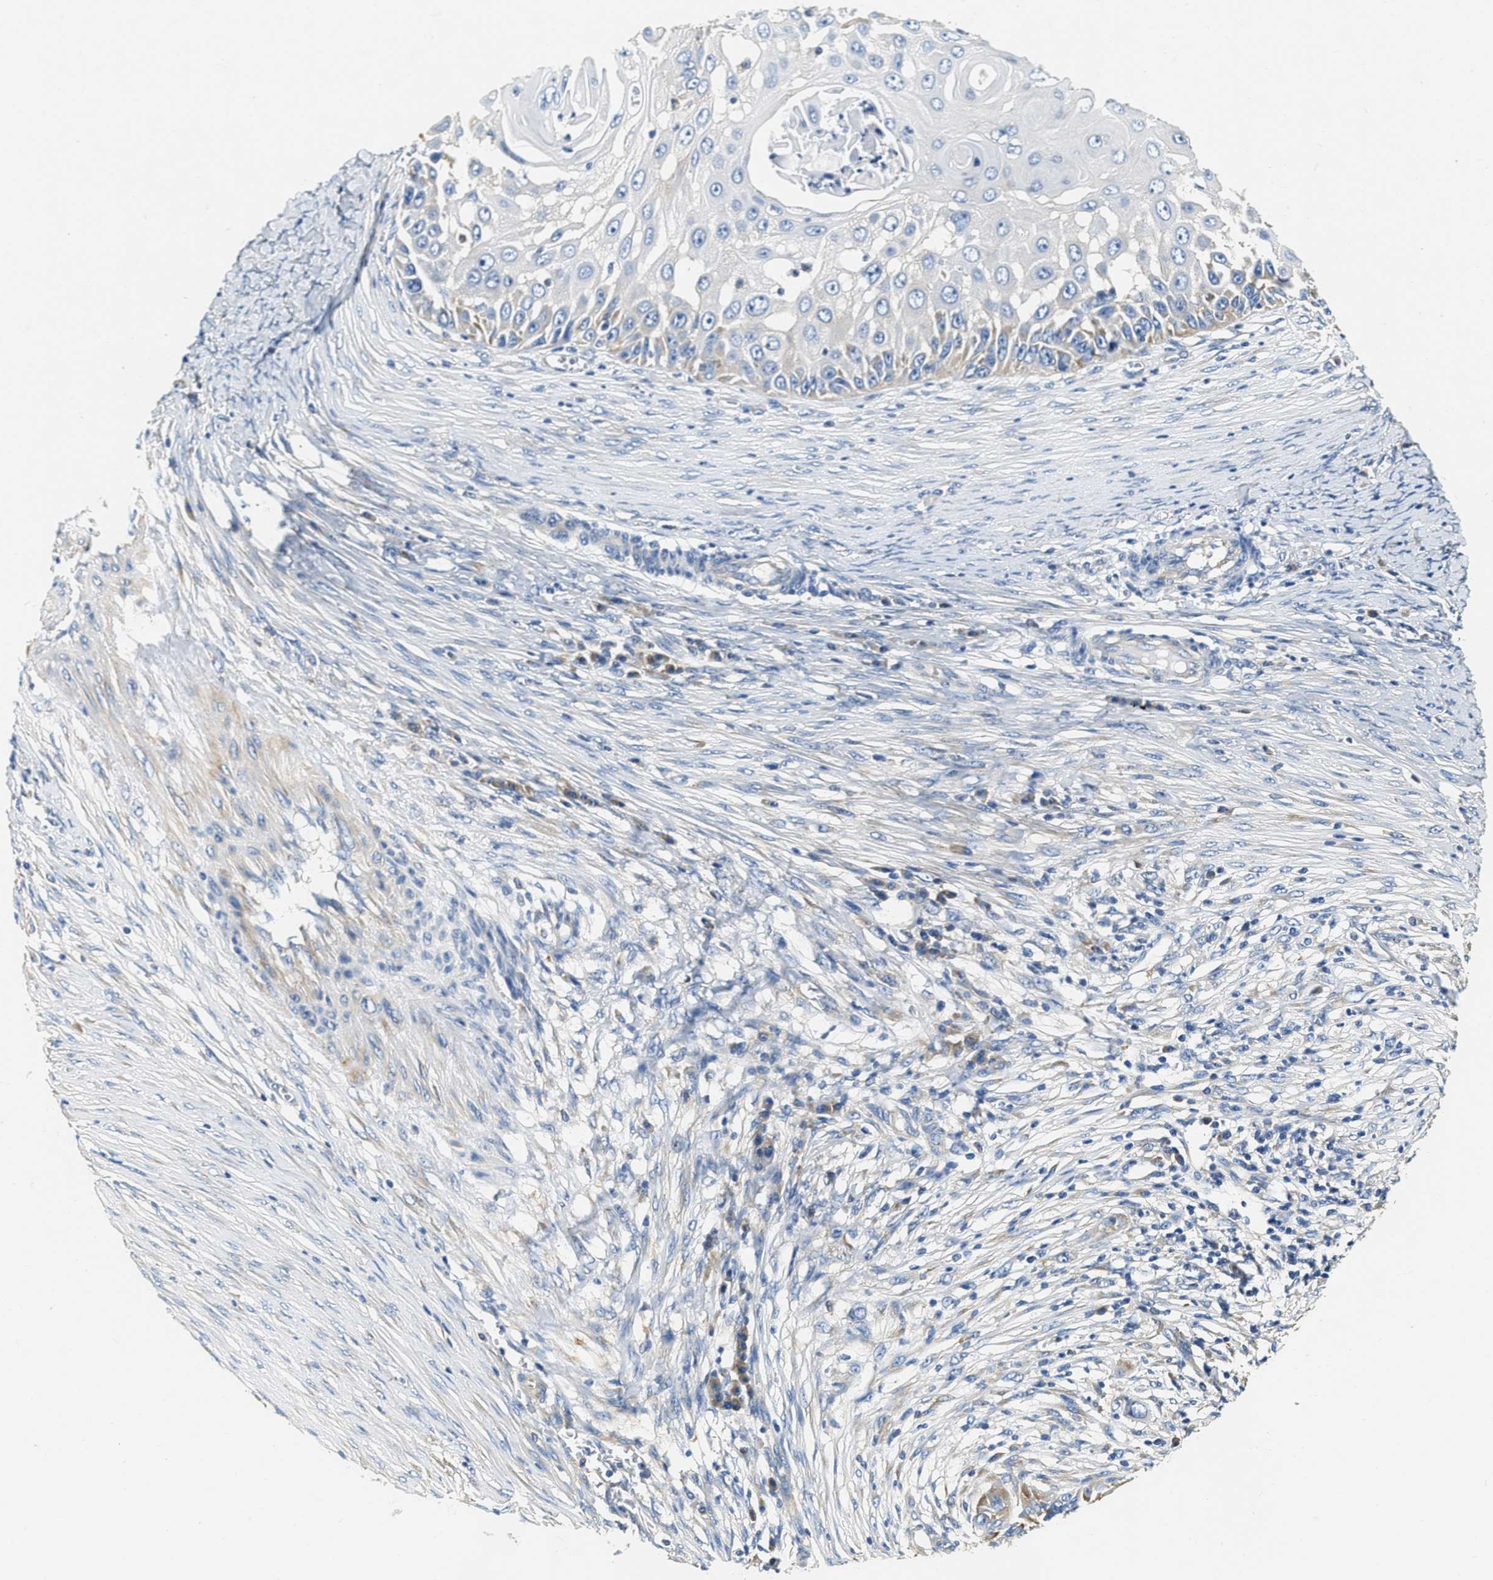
{"staining": {"intensity": "moderate", "quantity": "<25%", "location": "cytoplasmic/membranous"}, "tissue": "skin cancer", "cell_type": "Tumor cells", "image_type": "cancer", "snomed": [{"axis": "morphology", "description": "Squamous cell carcinoma, NOS"}, {"axis": "topography", "description": "Skin"}], "caption": "About <25% of tumor cells in human skin cancer (squamous cell carcinoma) display moderate cytoplasmic/membranous protein positivity as visualized by brown immunohistochemical staining.", "gene": "EIF2AK2", "patient": {"sex": "female", "age": 44}}